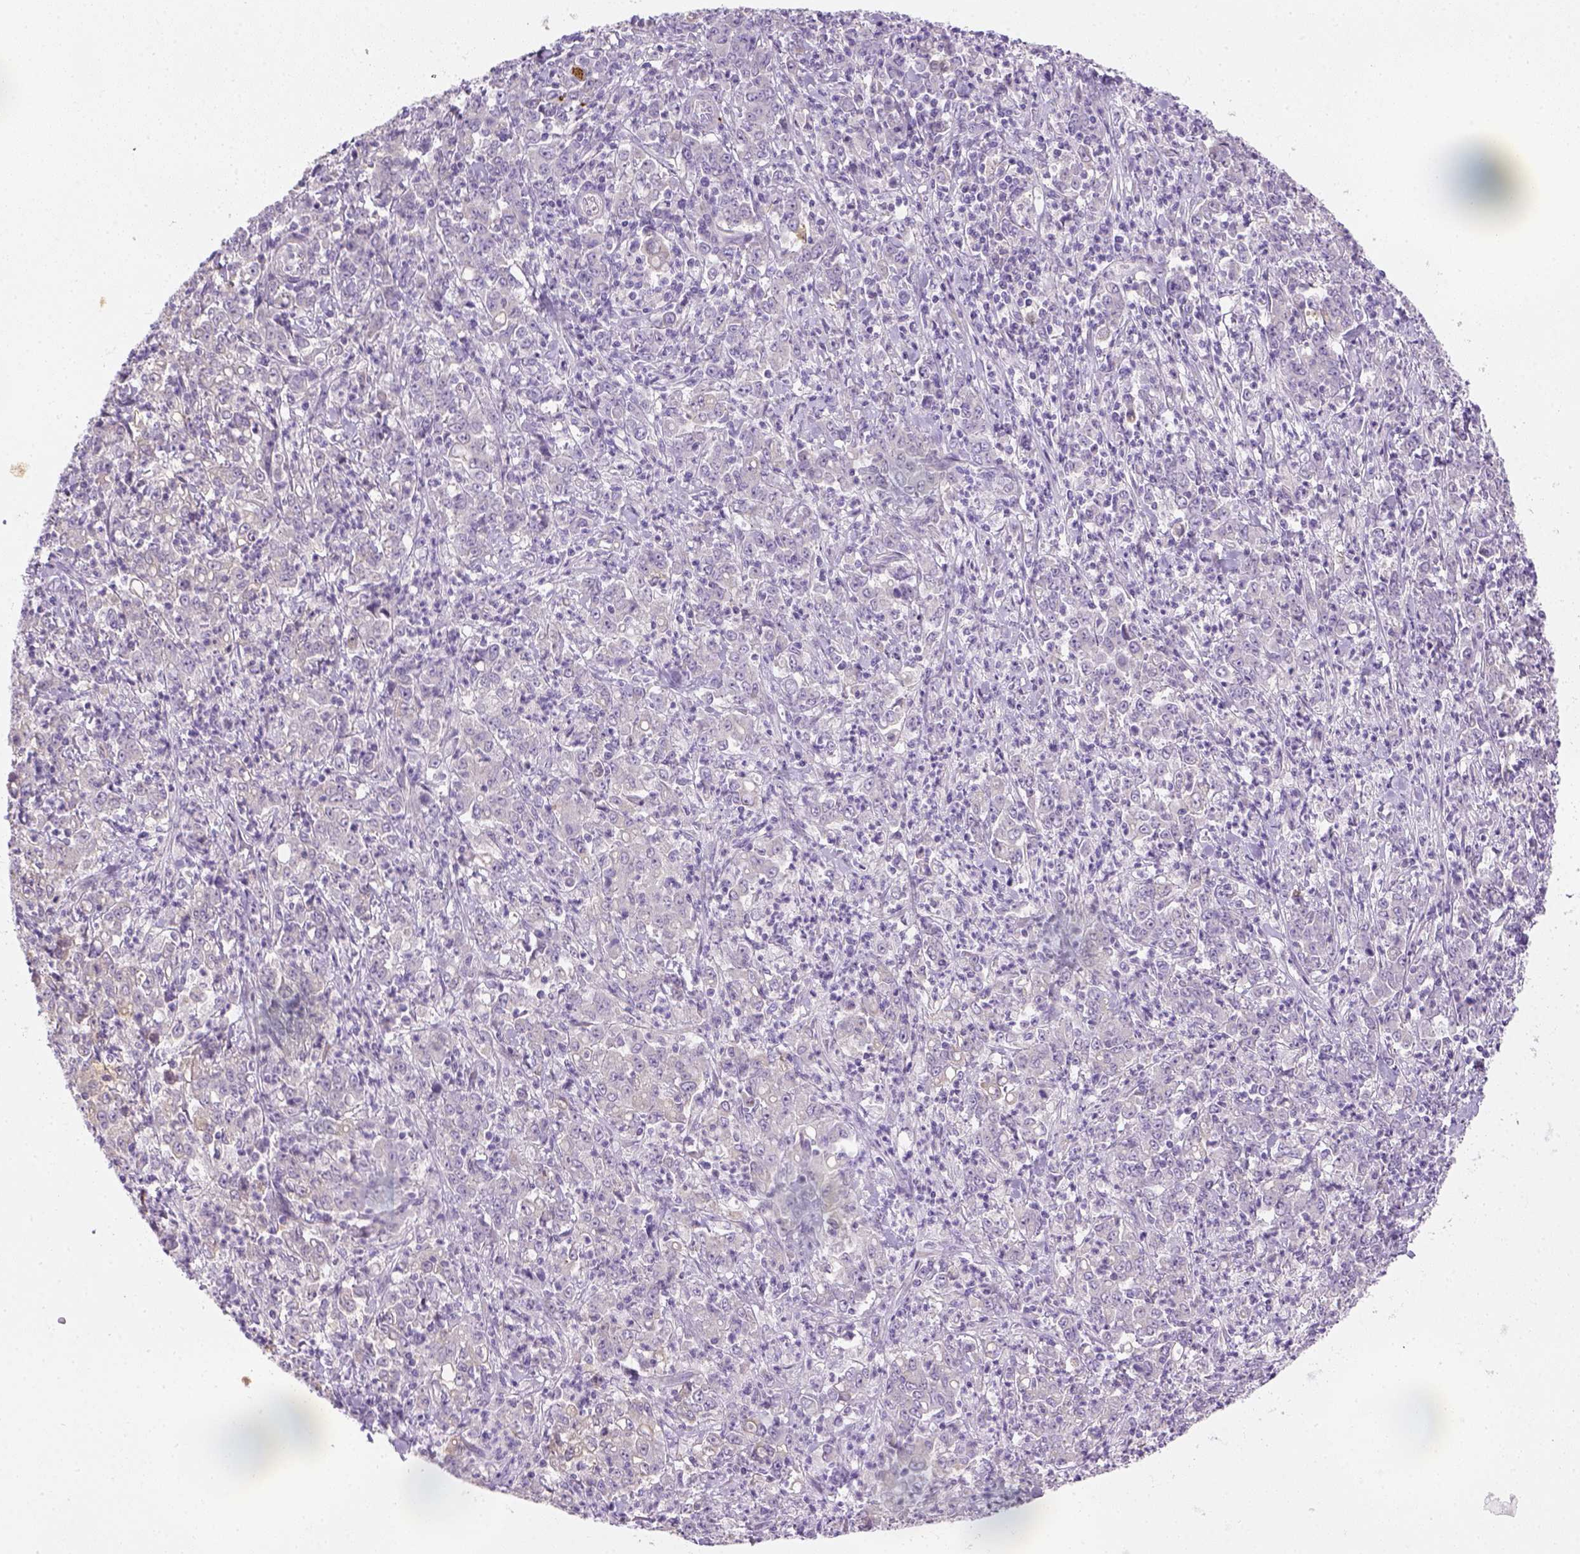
{"staining": {"intensity": "negative", "quantity": "none", "location": "none"}, "tissue": "stomach cancer", "cell_type": "Tumor cells", "image_type": "cancer", "snomed": [{"axis": "morphology", "description": "Adenocarcinoma, NOS"}, {"axis": "topography", "description": "Stomach, lower"}], "caption": "The immunohistochemistry (IHC) image has no significant expression in tumor cells of adenocarcinoma (stomach) tissue.", "gene": "CACNB1", "patient": {"sex": "female", "age": 71}}